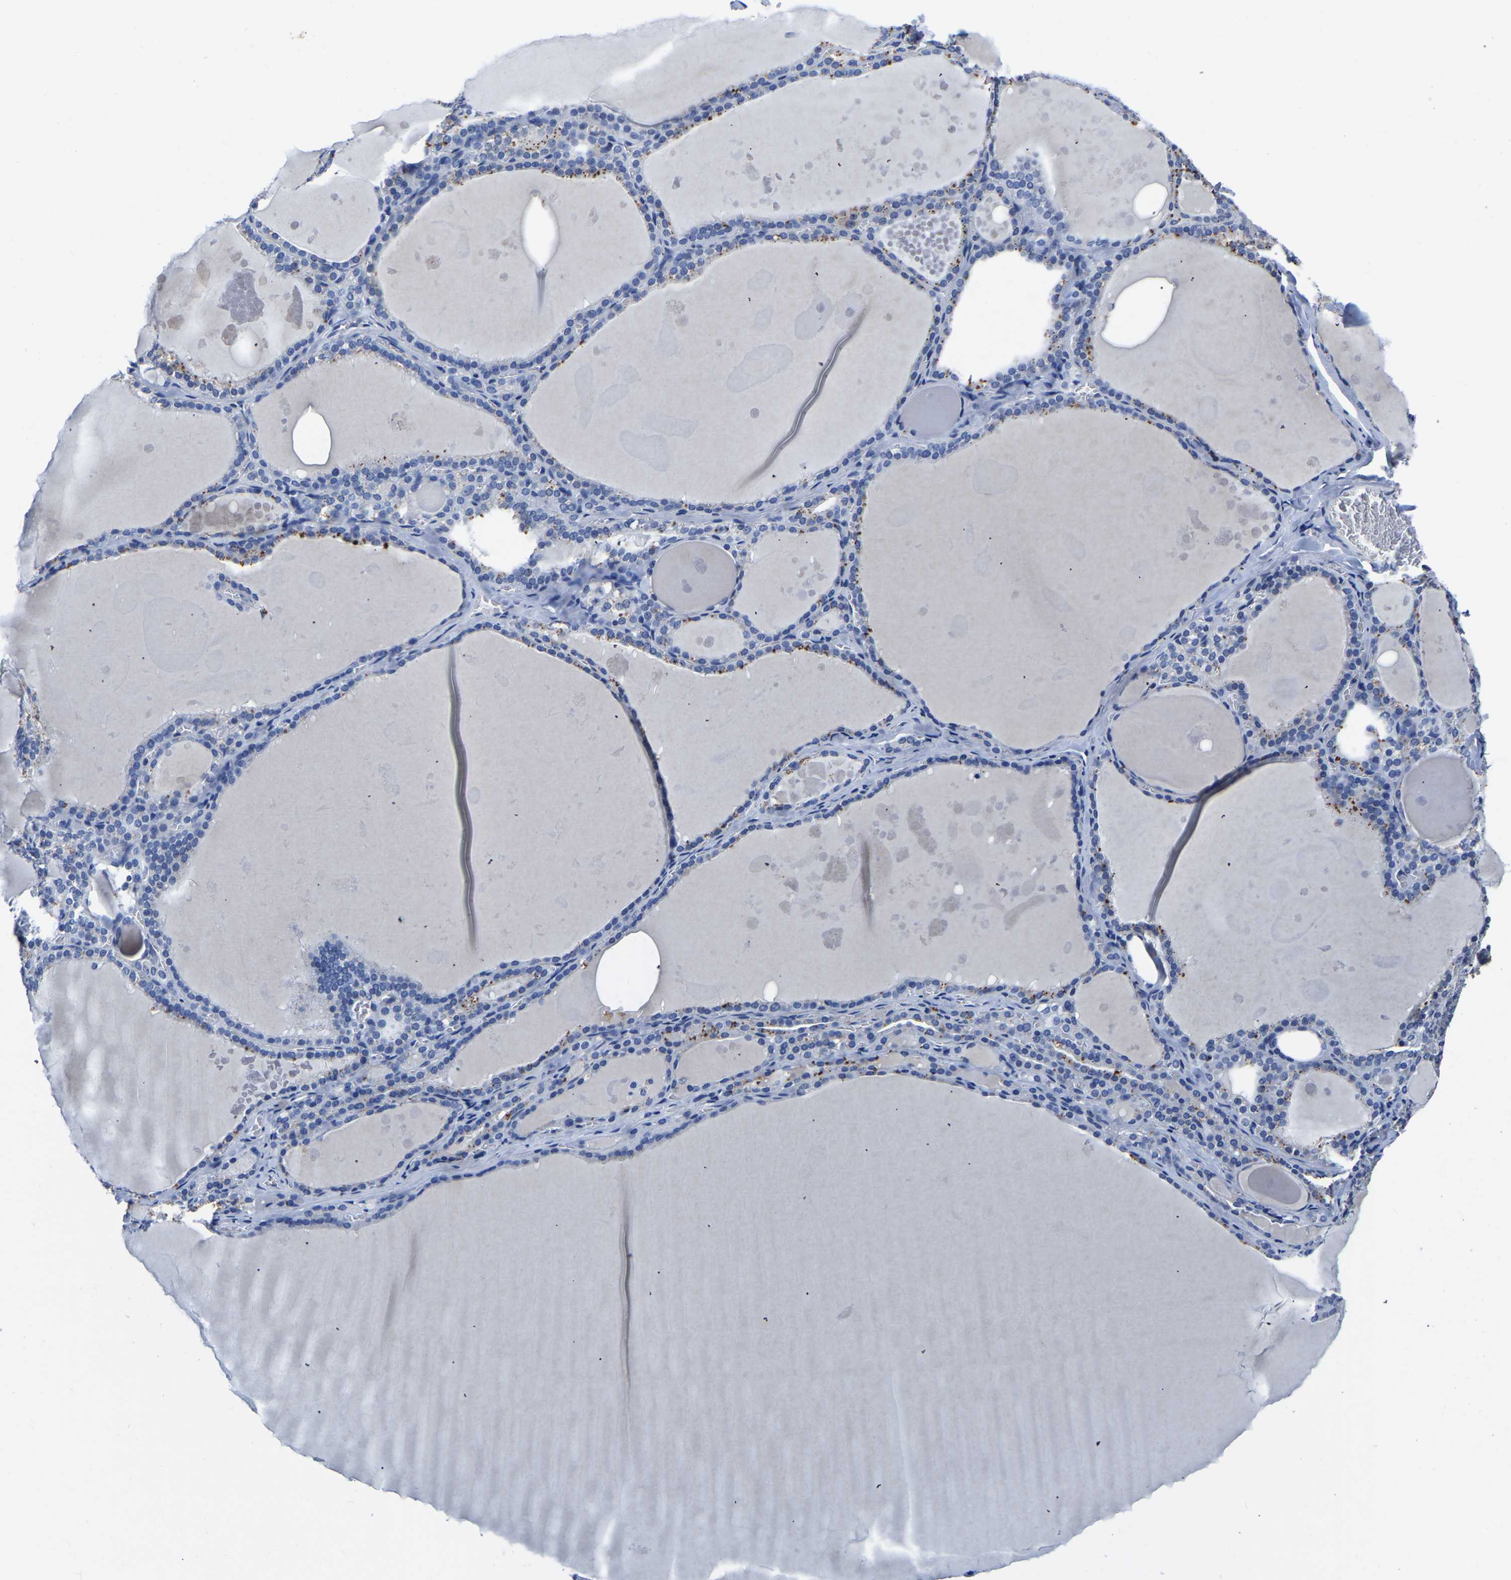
{"staining": {"intensity": "moderate", "quantity": "<25%", "location": "cytoplasmic/membranous"}, "tissue": "thyroid gland", "cell_type": "Glandular cells", "image_type": "normal", "snomed": [{"axis": "morphology", "description": "Normal tissue, NOS"}, {"axis": "topography", "description": "Thyroid gland"}], "caption": "Immunohistochemistry (IHC) histopathology image of benign thyroid gland stained for a protein (brown), which shows low levels of moderate cytoplasmic/membranous positivity in about <25% of glandular cells.", "gene": "FGD5", "patient": {"sex": "male", "age": 56}}